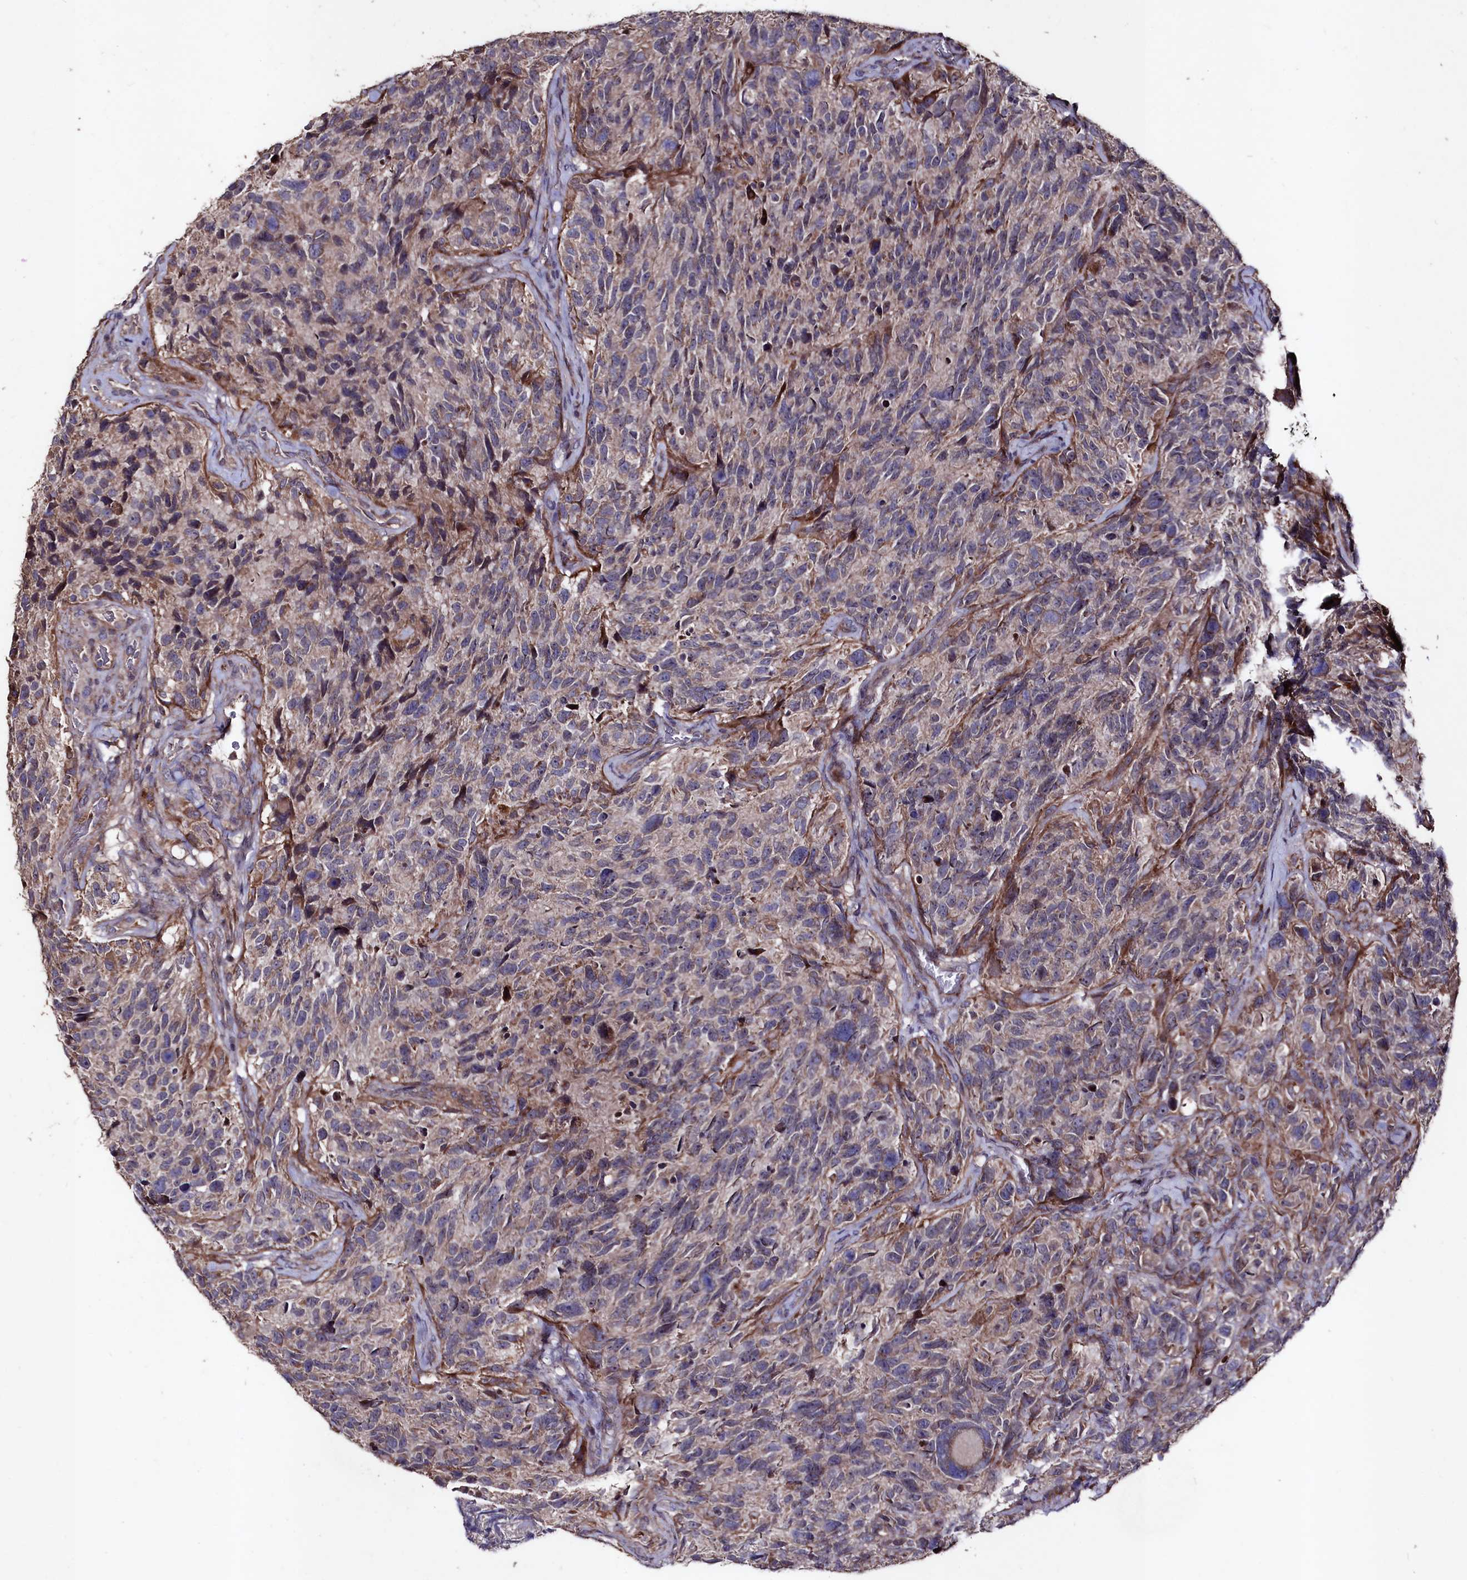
{"staining": {"intensity": "weak", "quantity": "<25%", "location": "cytoplasmic/membranous"}, "tissue": "glioma", "cell_type": "Tumor cells", "image_type": "cancer", "snomed": [{"axis": "morphology", "description": "Glioma, malignant, High grade"}, {"axis": "topography", "description": "Brain"}], "caption": "Human glioma stained for a protein using immunohistochemistry demonstrates no positivity in tumor cells.", "gene": "MYO1H", "patient": {"sex": "male", "age": 69}}